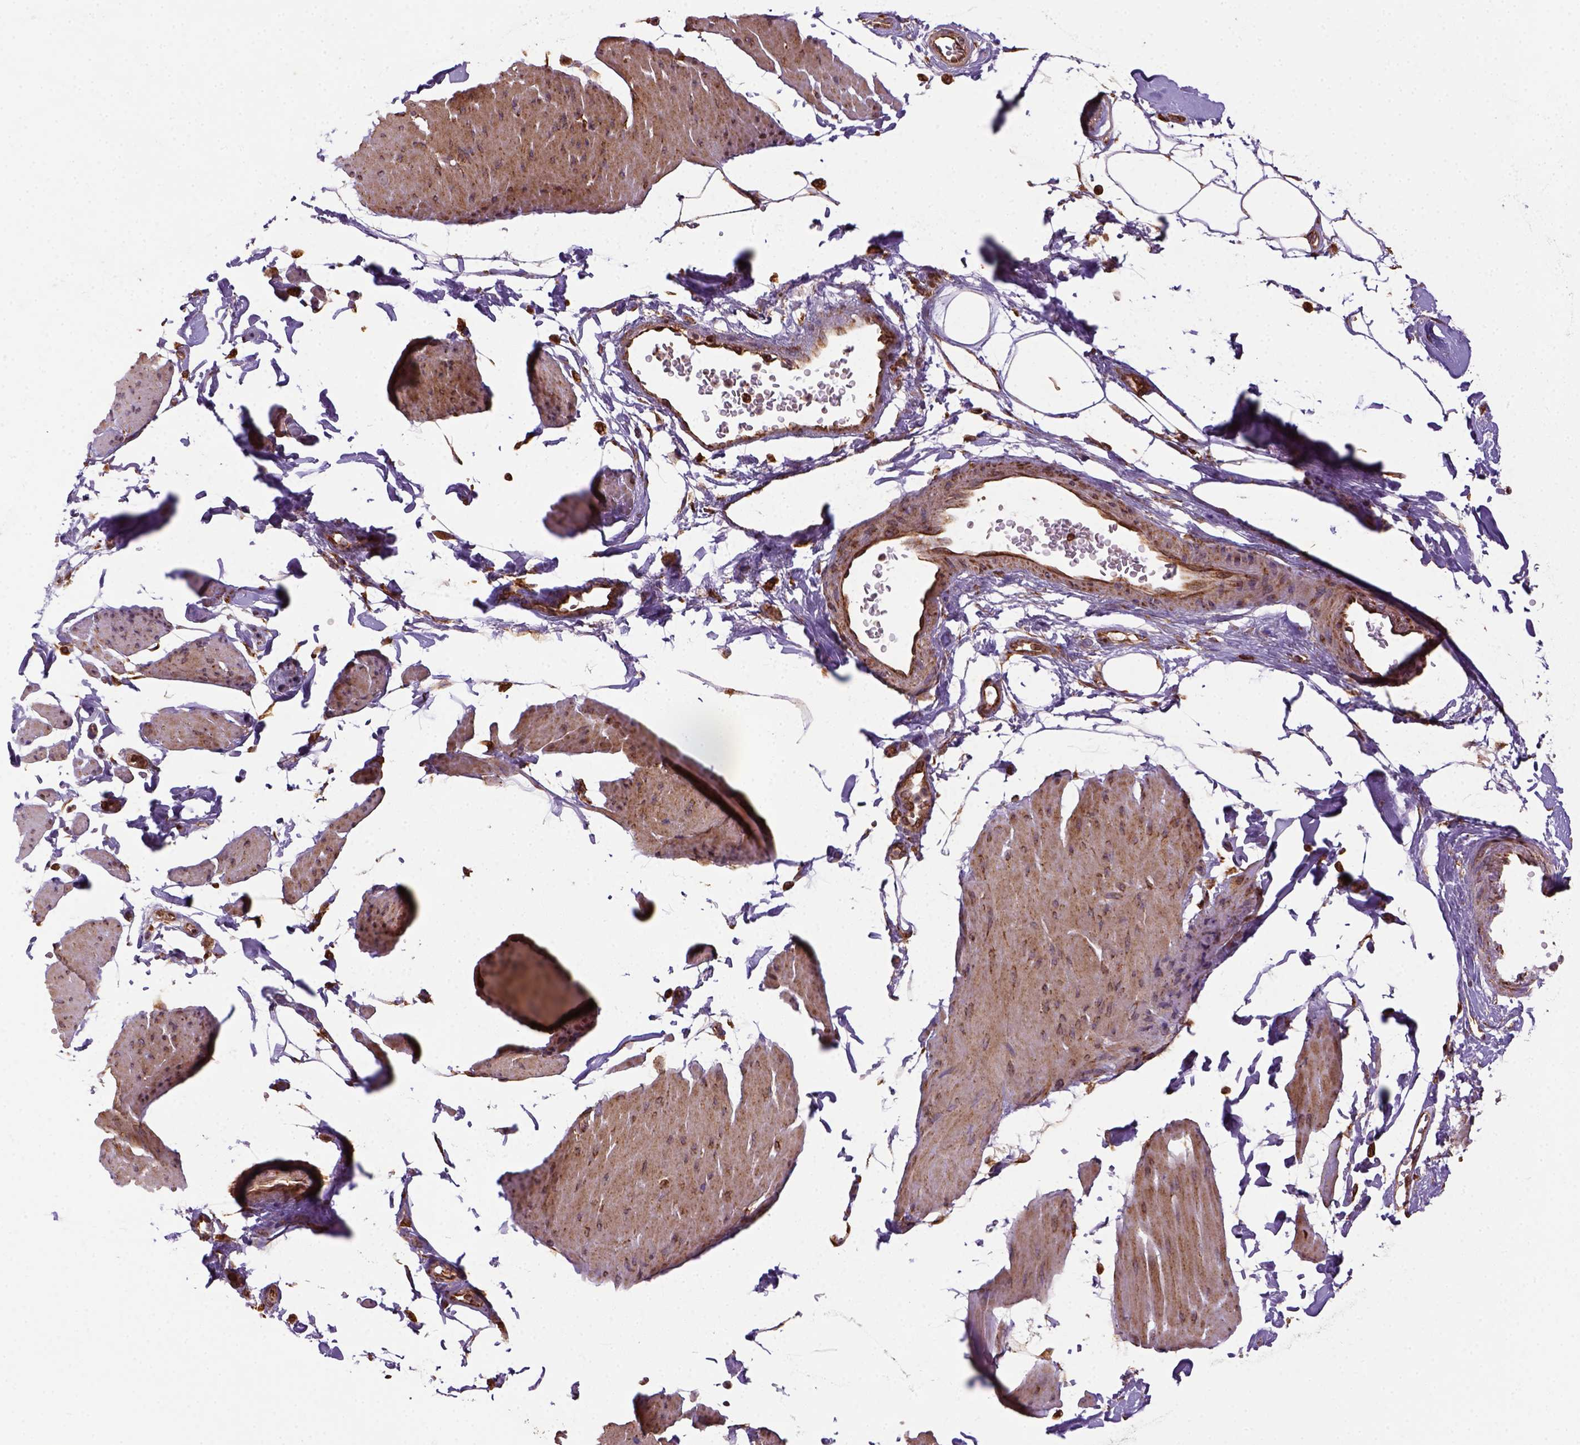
{"staining": {"intensity": "strong", "quantity": ">75%", "location": "cytoplasmic/membranous"}, "tissue": "smooth muscle", "cell_type": "Smooth muscle cells", "image_type": "normal", "snomed": [{"axis": "morphology", "description": "Normal tissue, NOS"}, {"axis": "topography", "description": "Adipose tissue"}, {"axis": "topography", "description": "Smooth muscle"}, {"axis": "topography", "description": "Peripheral nerve tissue"}], "caption": "DAB (3,3'-diaminobenzidine) immunohistochemical staining of unremarkable smooth muscle exhibits strong cytoplasmic/membranous protein staining in about >75% of smooth muscle cells. (DAB (3,3'-diaminobenzidine) IHC with brightfield microscopy, high magnification).", "gene": "MAPK8IP3", "patient": {"sex": "male", "age": 83}}